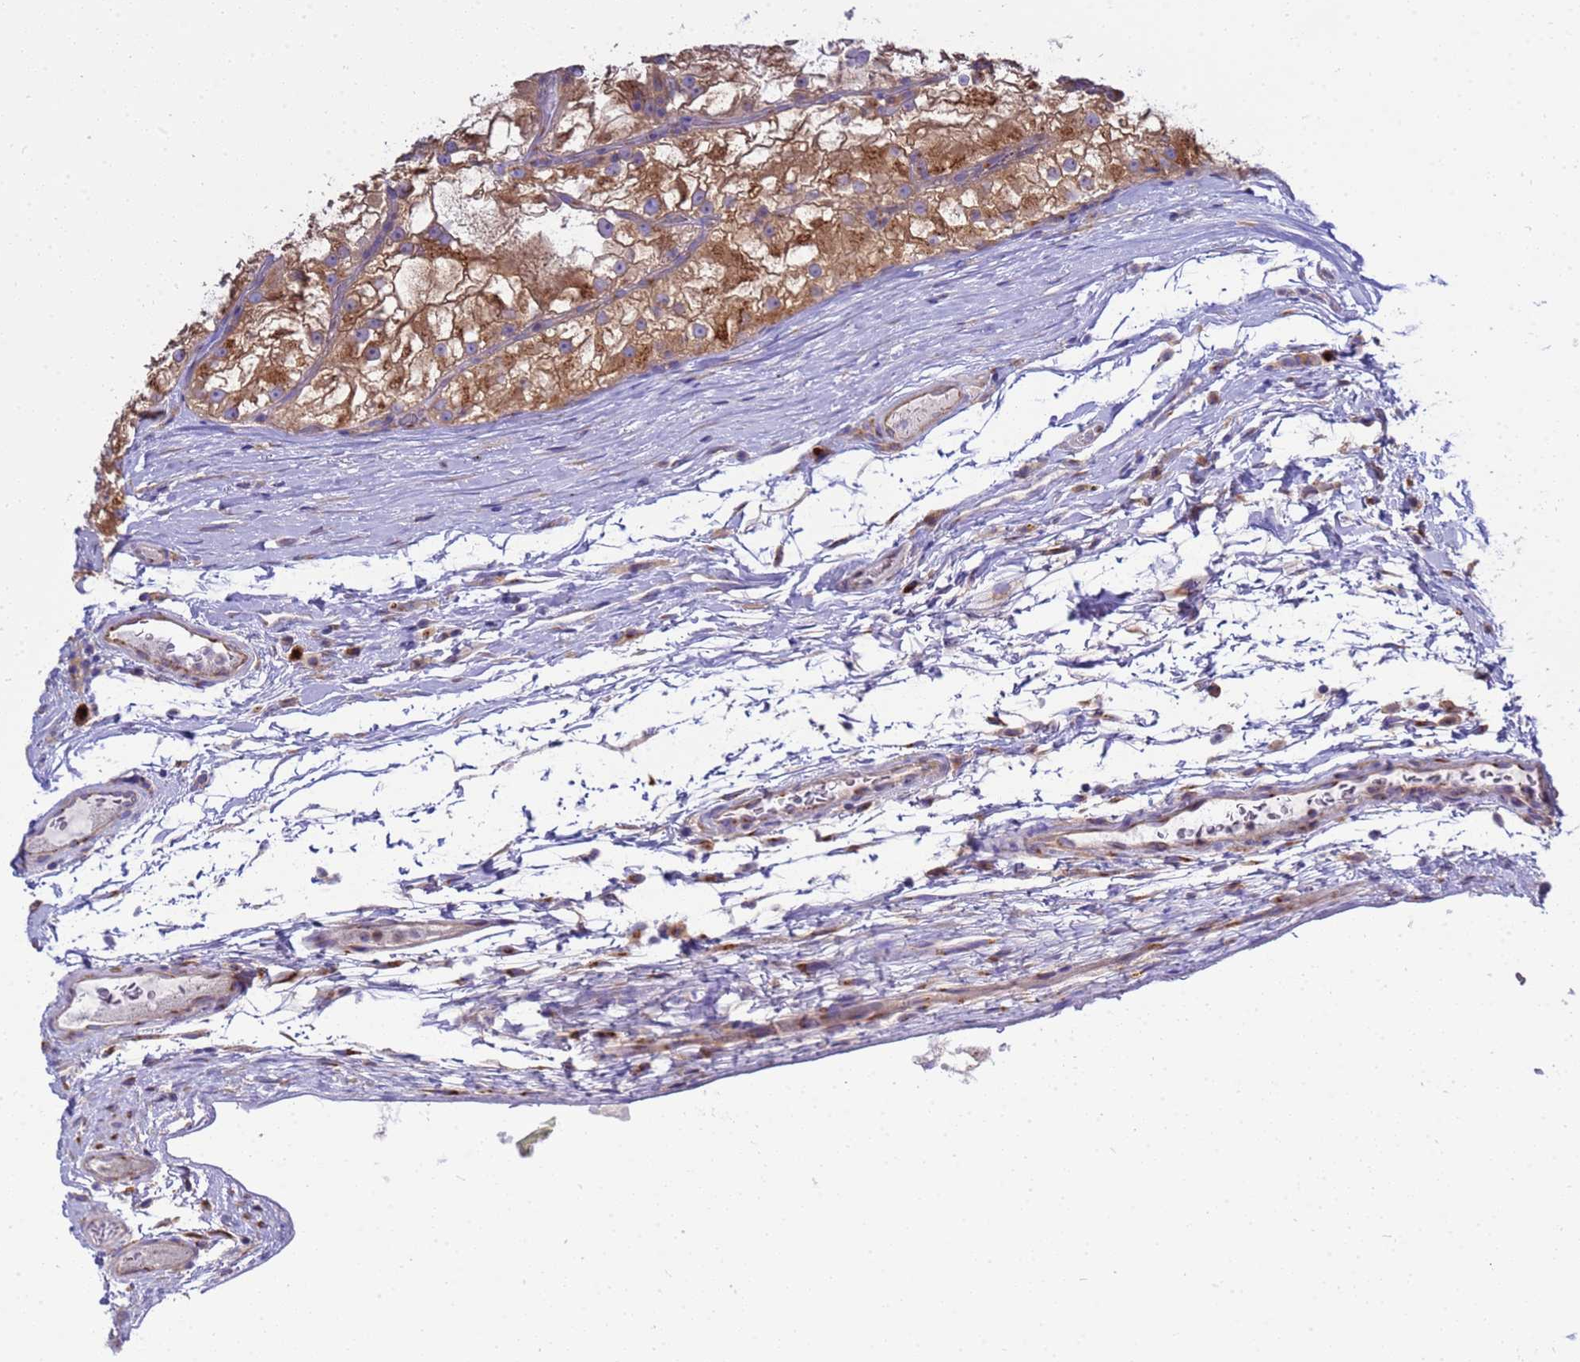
{"staining": {"intensity": "moderate", "quantity": ">75%", "location": "cytoplasmic/membranous"}, "tissue": "renal cancer", "cell_type": "Tumor cells", "image_type": "cancer", "snomed": [{"axis": "morphology", "description": "Adenocarcinoma, NOS"}, {"axis": "topography", "description": "Kidney"}], "caption": "Immunohistochemical staining of human renal cancer reveals moderate cytoplasmic/membranous protein staining in about >75% of tumor cells.", "gene": "ANAPC1", "patient": {"sex": "female", "age": 72}}